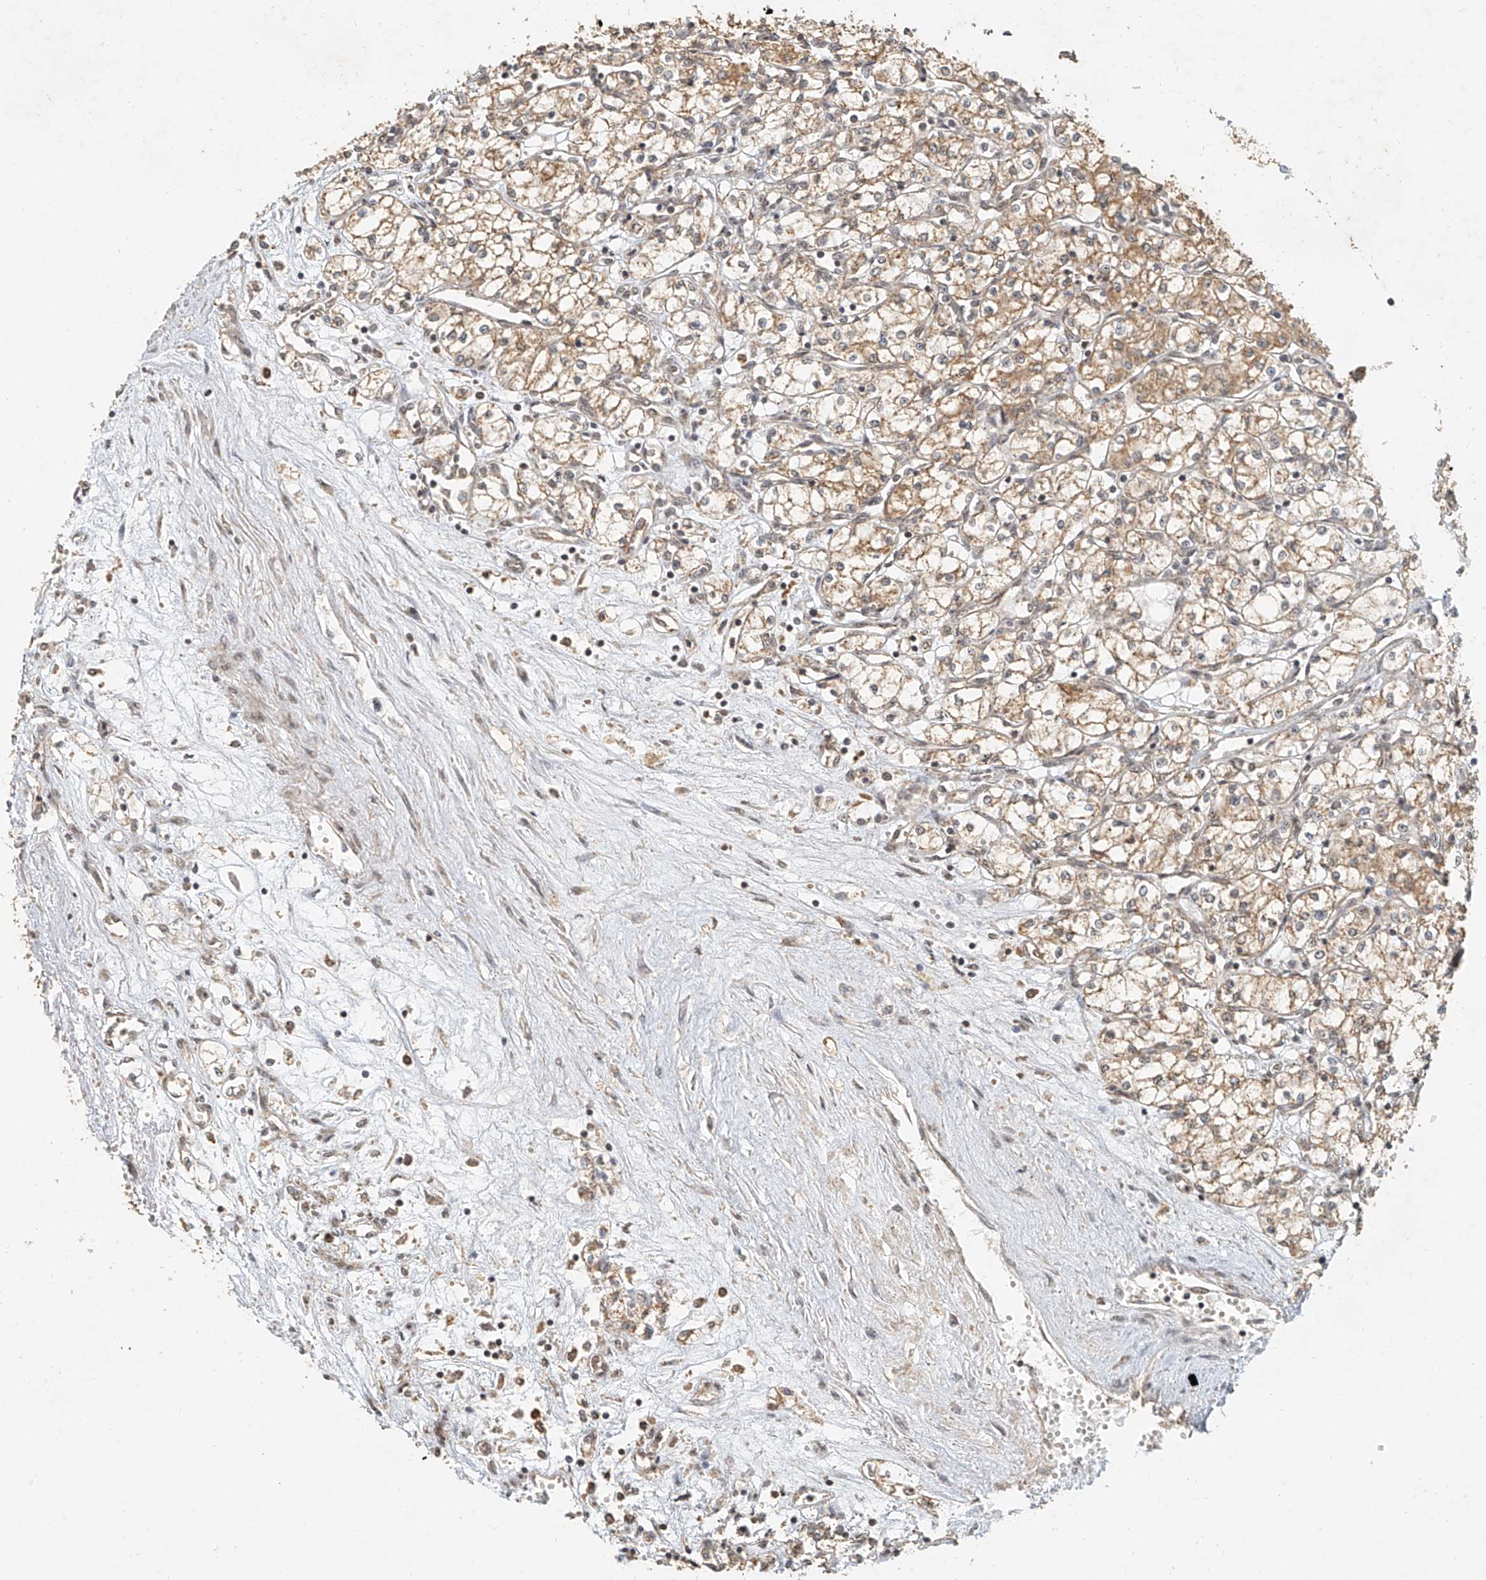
{"staining": {"intensity": "moderate", "quantity": ">75%", "location": "cytoplasmic/membranous"}, "tissue": "renal cancer", "cell_type": "Tumor cells", "image_type": "cancer", "snomed": [{"axis": "morphology", "description": "Adenocarcinoma, NOS"}, {"axis": "topography", "description": "Kidney"}], "caption": "Protein staining of adenocarcinoma (renal) tissue reveals moderate cytoplasmic/membranous staining in approximately >75% of tumor cells. The protein is shown in brown color, while the nuclei are stained blue.", "gene": "CXorf58", "patient": {"sex": "male", "age": 59}}